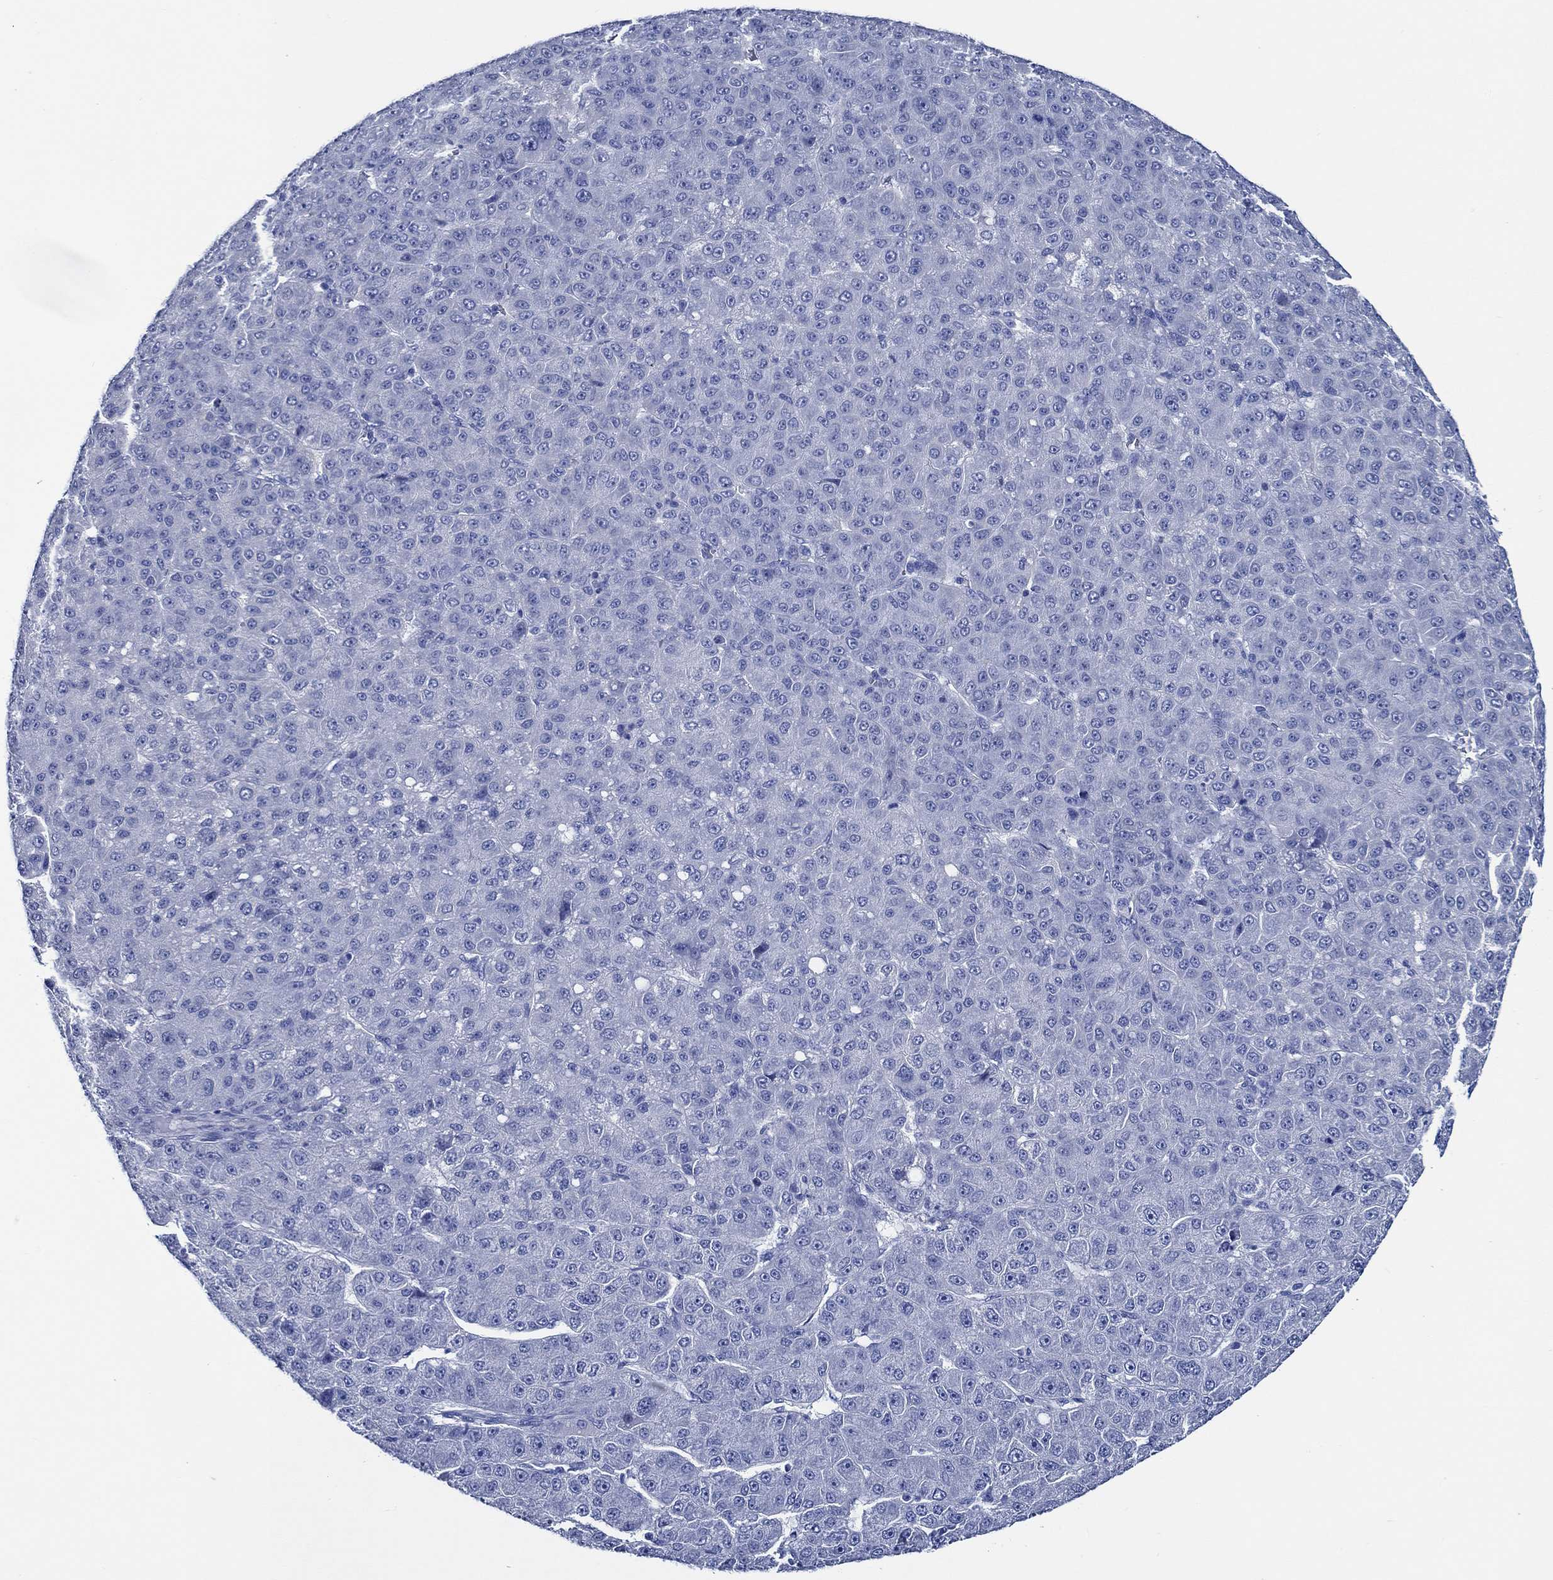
{"staining": {"intensity": "negative", "quantity": "none", "location": "none"}, "tissue": "liver cancer", "cell_type": "Tumor cells", "image_type": "cancer", "snomed": [{"axis": "morphology", "description": "Carcinoma, Hepatocellular, NOS"}, {"axis": "topography", "description": "Liver"}], "caption": "Micrograph shows no significant protein positivity in tumor cells of liver hepatocellular carcinoma.", "gene": "WDR62", "patient": {"sex": "male", "age": 67}}